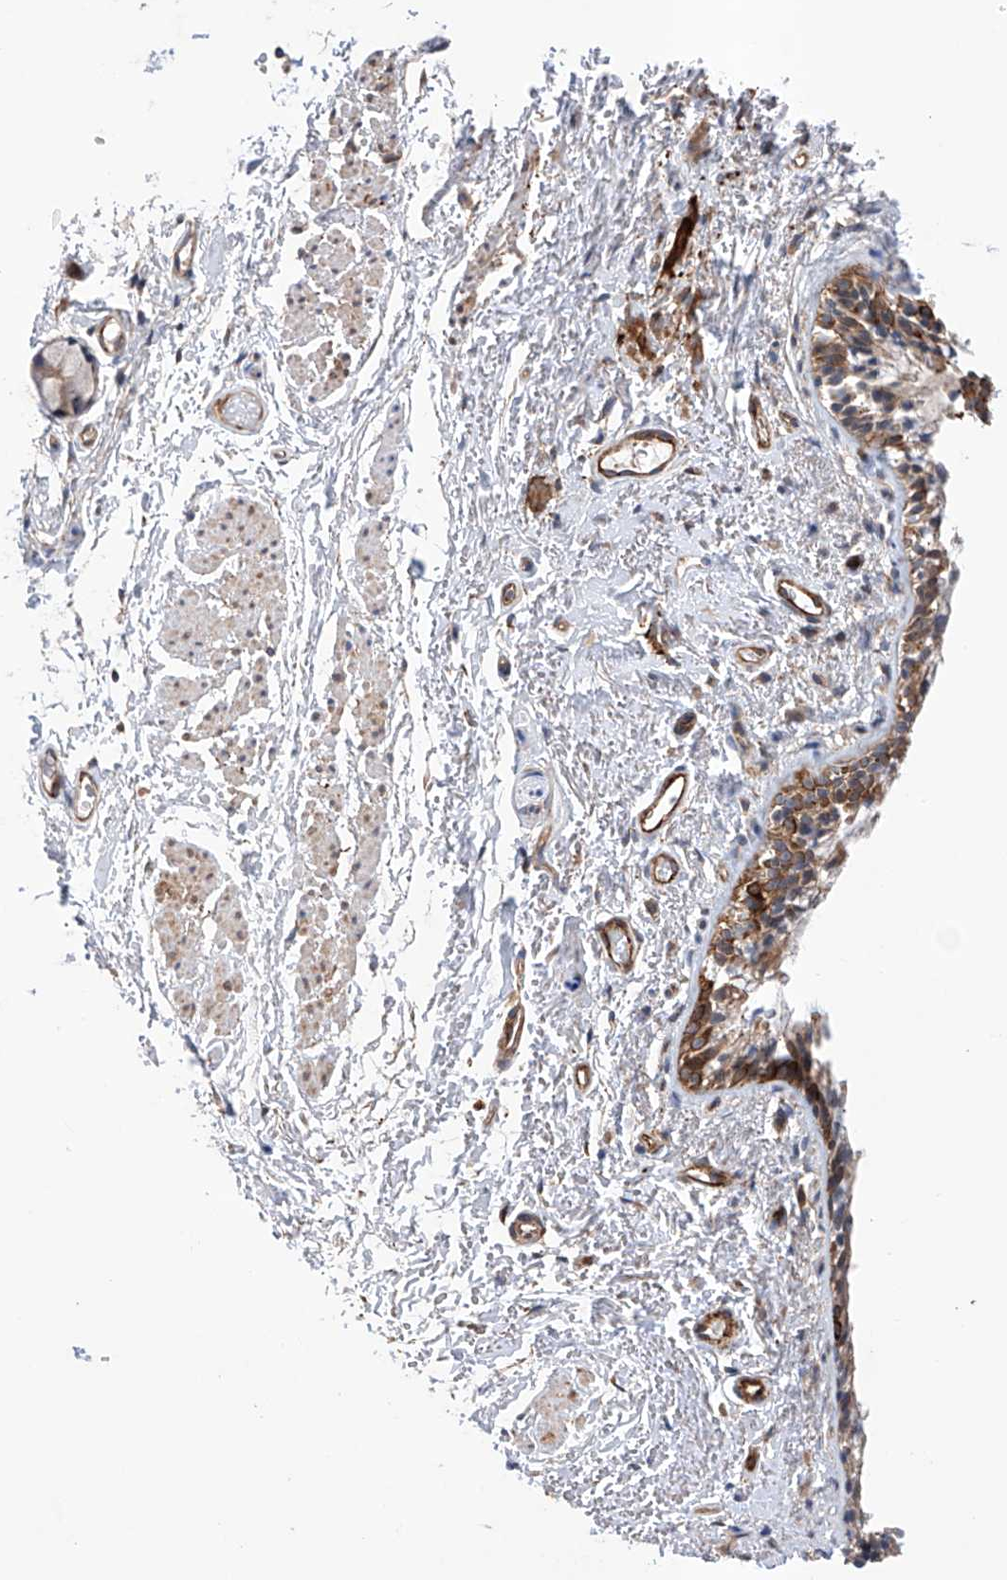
{"staining": {"intensity": "strong", "quantity": ">75%", "location": "cytoplasmic/membranous"}, "tissue": "bronchus", "cell_type": "Respiratory epithelial cells", "image_type": "normal", "snomed": [{"axis": "morphology", "description": "Normal tissue, NOS"}, {"axis": "topography", "description": "Cartilage tissue"}, {"axis": "topography", "description": "Bronchus"}], "caption": "Normal bronchus exhibits strong cytoplasmic/membranous expression in approximately >75% of respiratory epithelial cells, visualized by immunohistochemistry.", "gene": "TIMM23", "patient": {"sex": "female", "age": 73}}